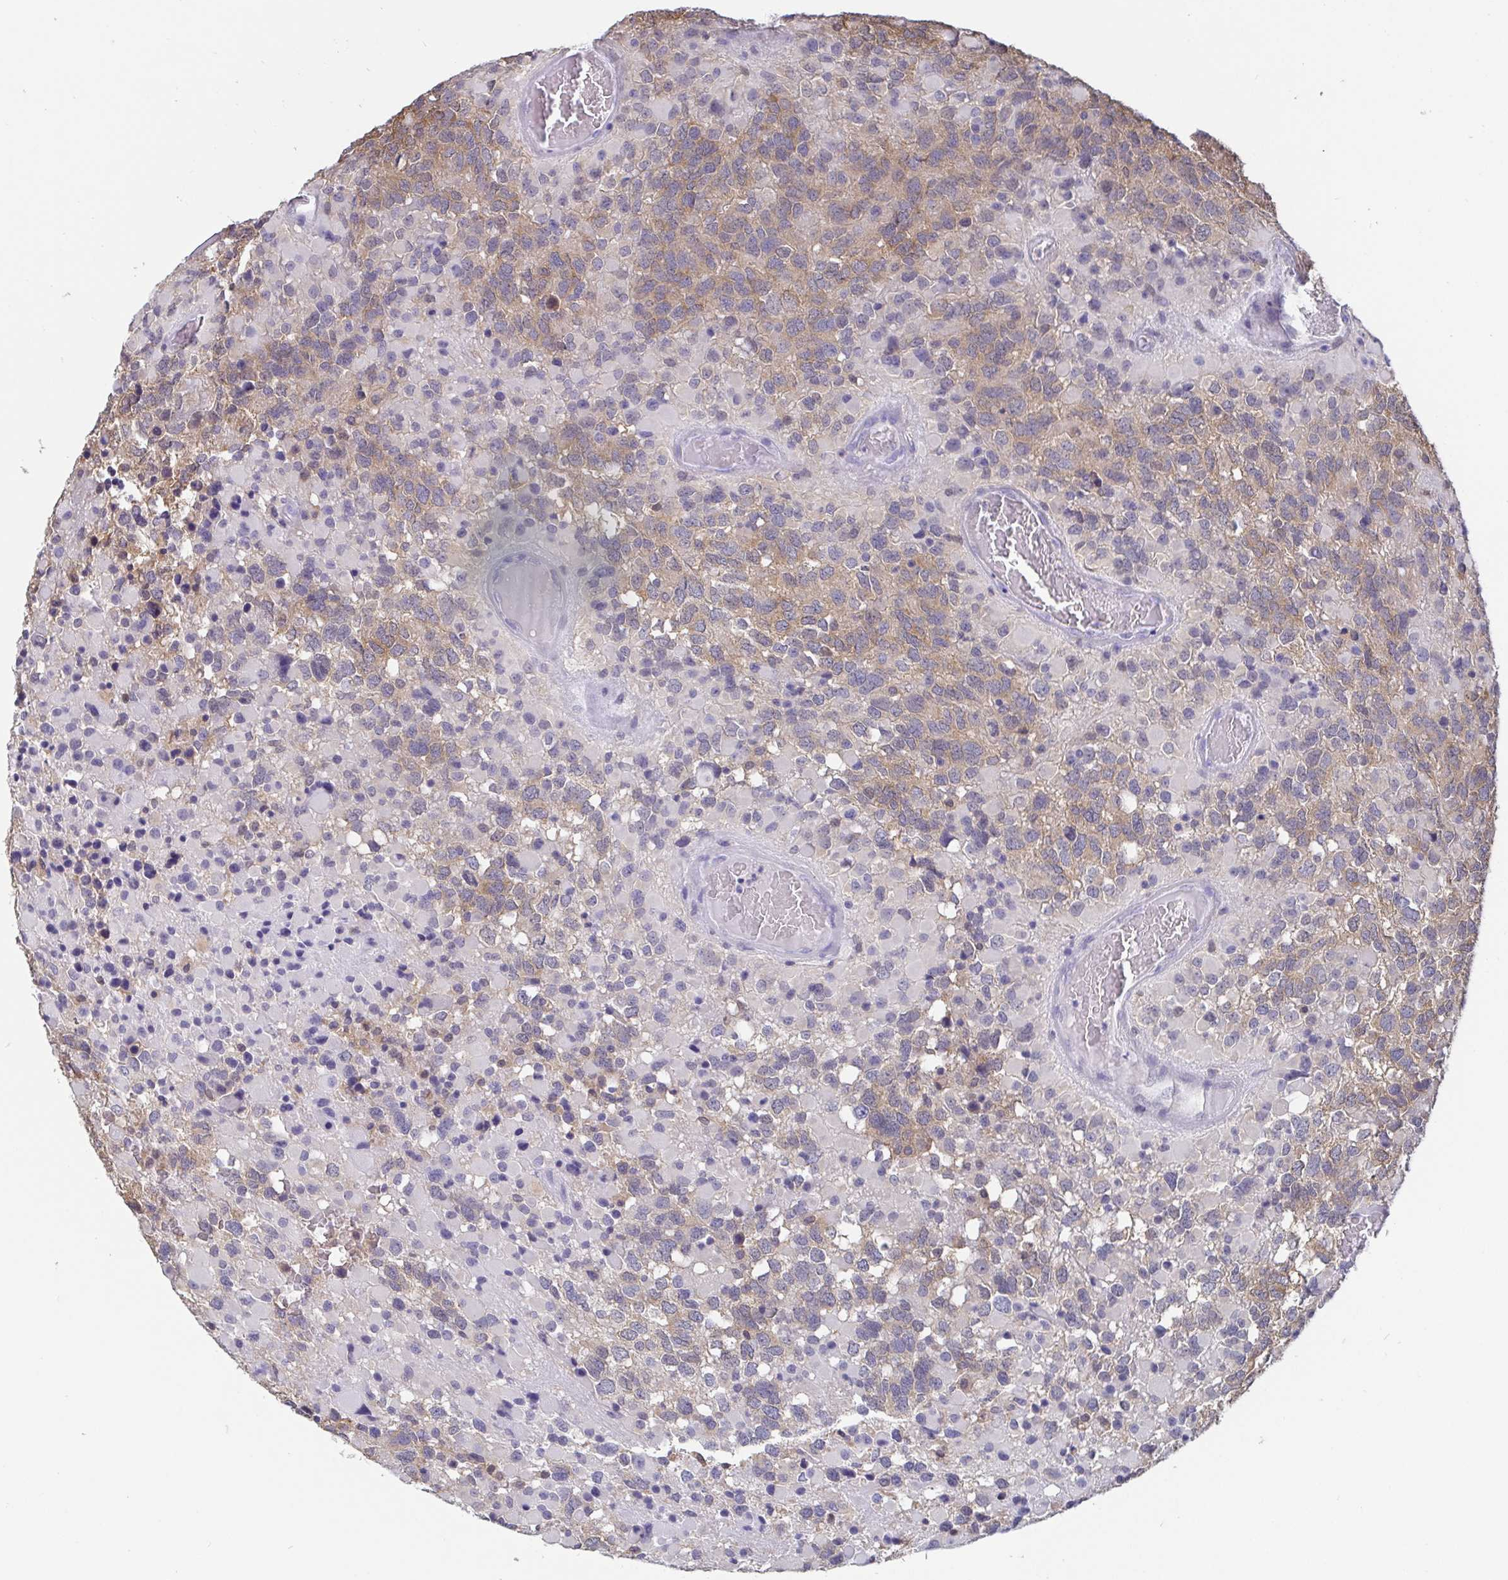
{"staining": {"intensity": "weak", "quantity": "25%-75%", "location": "cytoplasmic/membranous"}, "tissue": "glioma", "cell_type": "Tumor cells", "image_type": "cancer", "snomed": [{"axis": "morphology", "description": "Glioma, malignant, High grade"}, {"axis": "topography", "description": "Brain"}], "caption": "A high-resolution histopathology image shows immunohistochemistry staining of malignant glioma (high-grade), which reveals weak cytoplasmic/membranous expression in about 25%-75% of tumor cells.", "gene": "IDH1", "patient": {"sex": "female", "age": 40}}